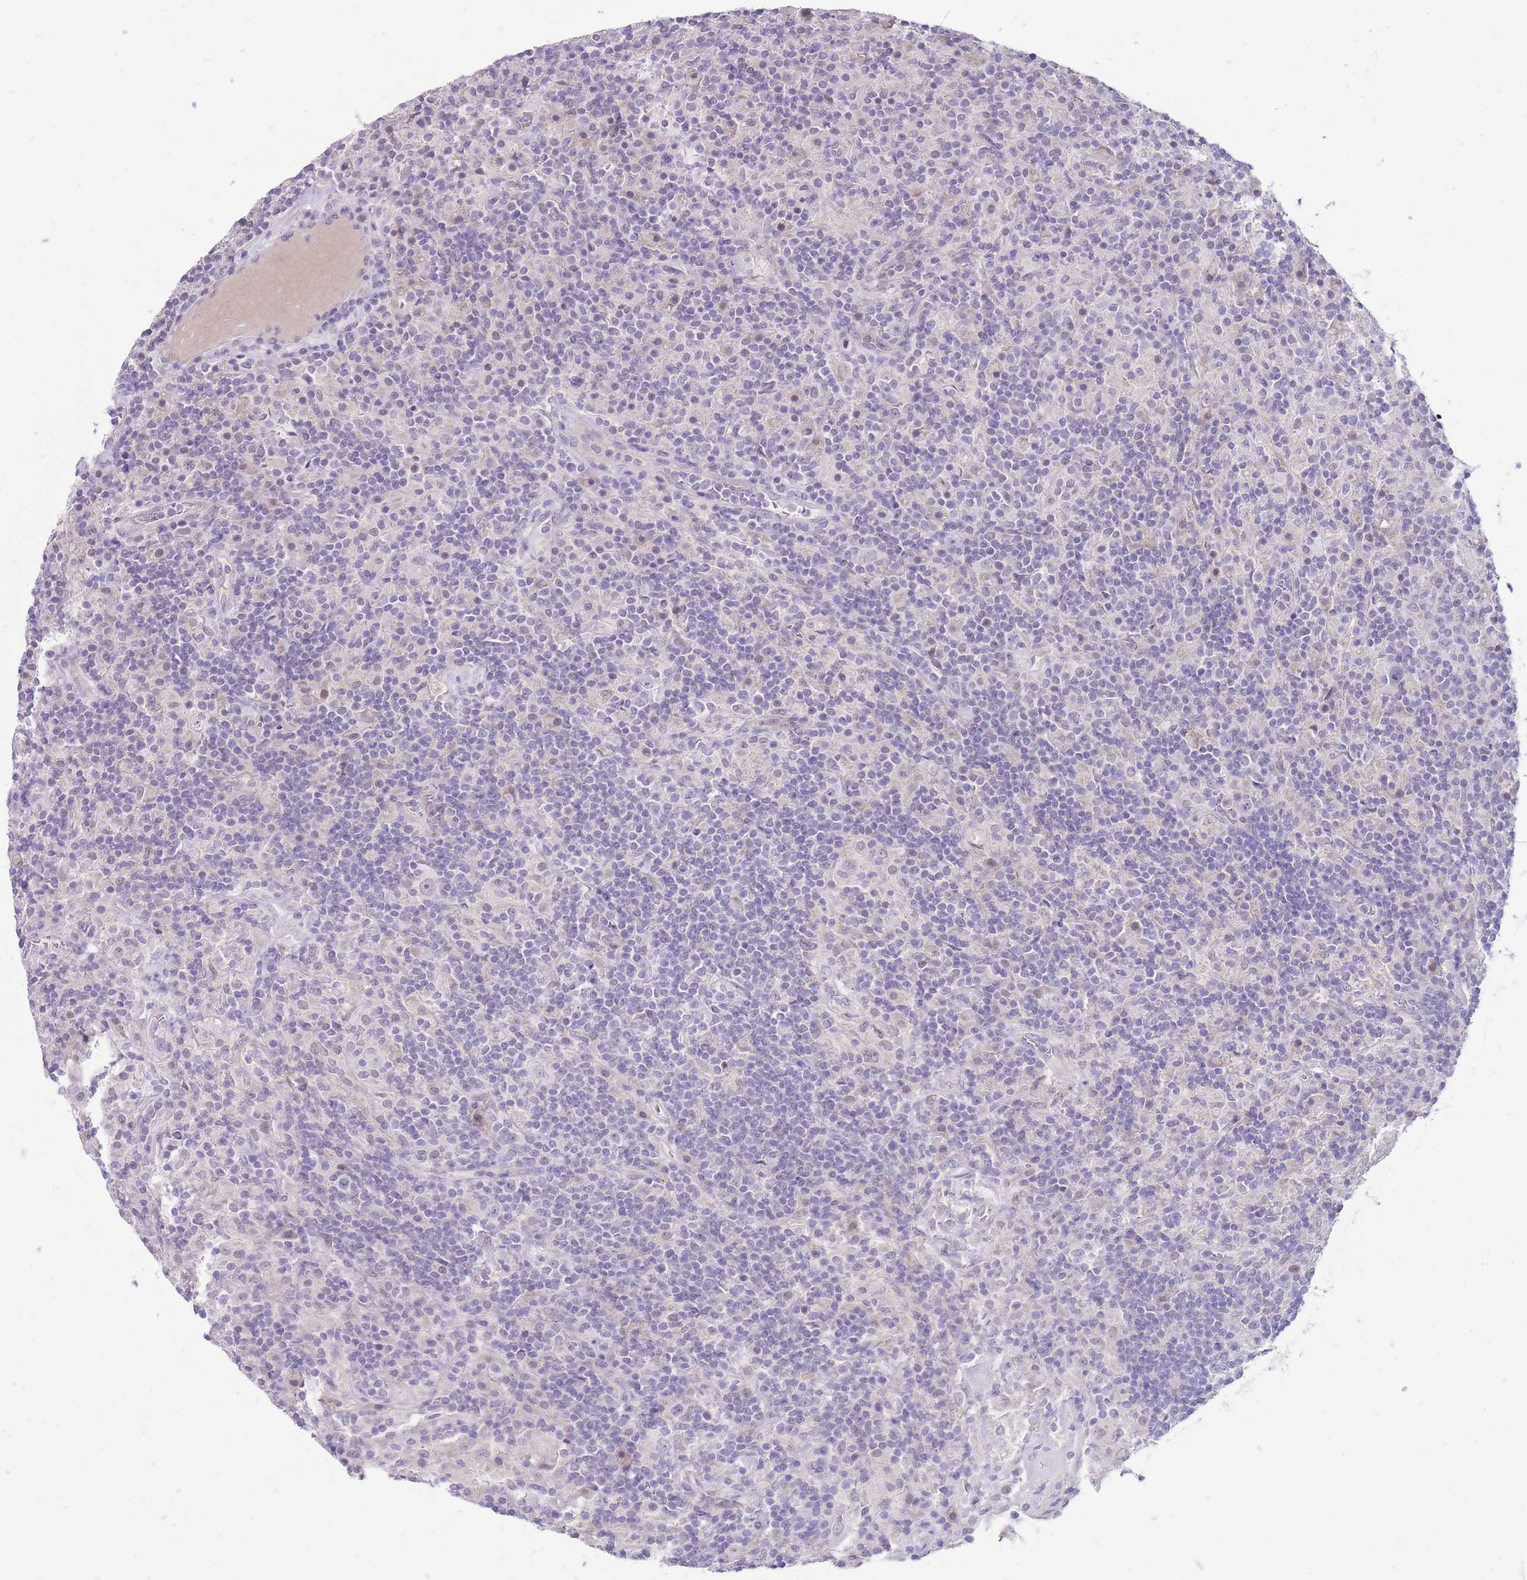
{"staining": {"intensity": "negative", "quantity": "none", "location": "none"}, "tissue": "lymphoma", "cell_type": "Tumor cells", "image_type": "cancer", "snomed": [{"axis": "morphology", "description": "Hodgkin's disease, NOS"}, {"axis": "topography", "description": "Lymph node"}], "caption": "Tumor cells are negative for brown protein staining in Hodgkin's disease. (Brightfield microscopy of DAB (3,3'-diaminobenzidine) immunohistochemistry at high magnification).", "gene": "ERICH4", "patient": {"sex": "male", "age": 70}}